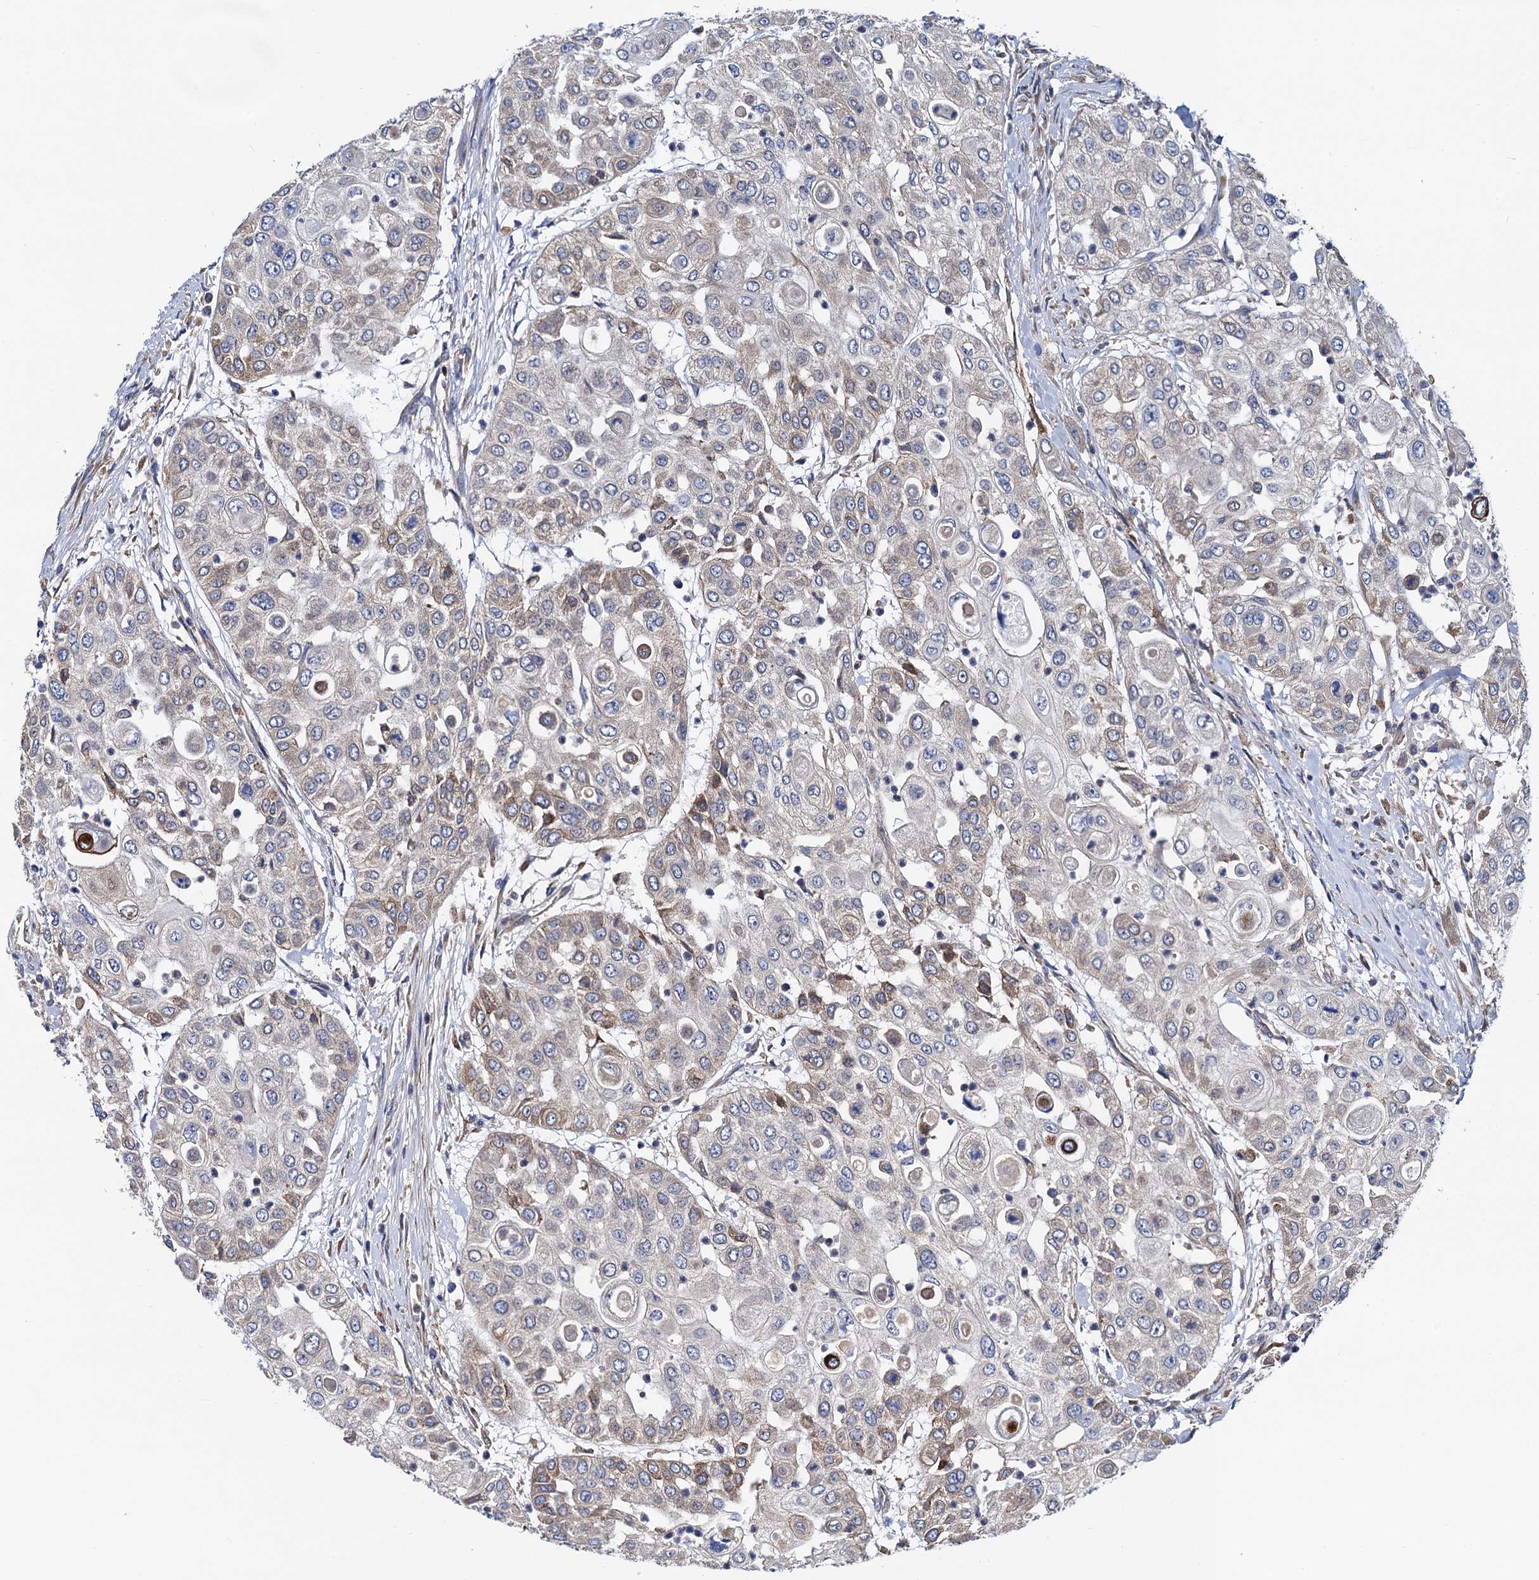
{"staining": {"intensity": "weak", "quantity": "<25%", "location": "cytoplasmic/membranous"}, "tissue": "urothelial cancer", "cell_type": "Tumor cells", "image_type": "cancer", "snomed": [{"axis": "morphology", "description": "Urothelial carcinoma, High grade"}, {"axis": "topography", "description": "Urinary bladder"}], "caption": "Image shows no significant protein positivity in tumor cells of high-grade urothelial carcinoma.", "gene": "PGLS", "patient": {"sex": "female", "age": 79}}